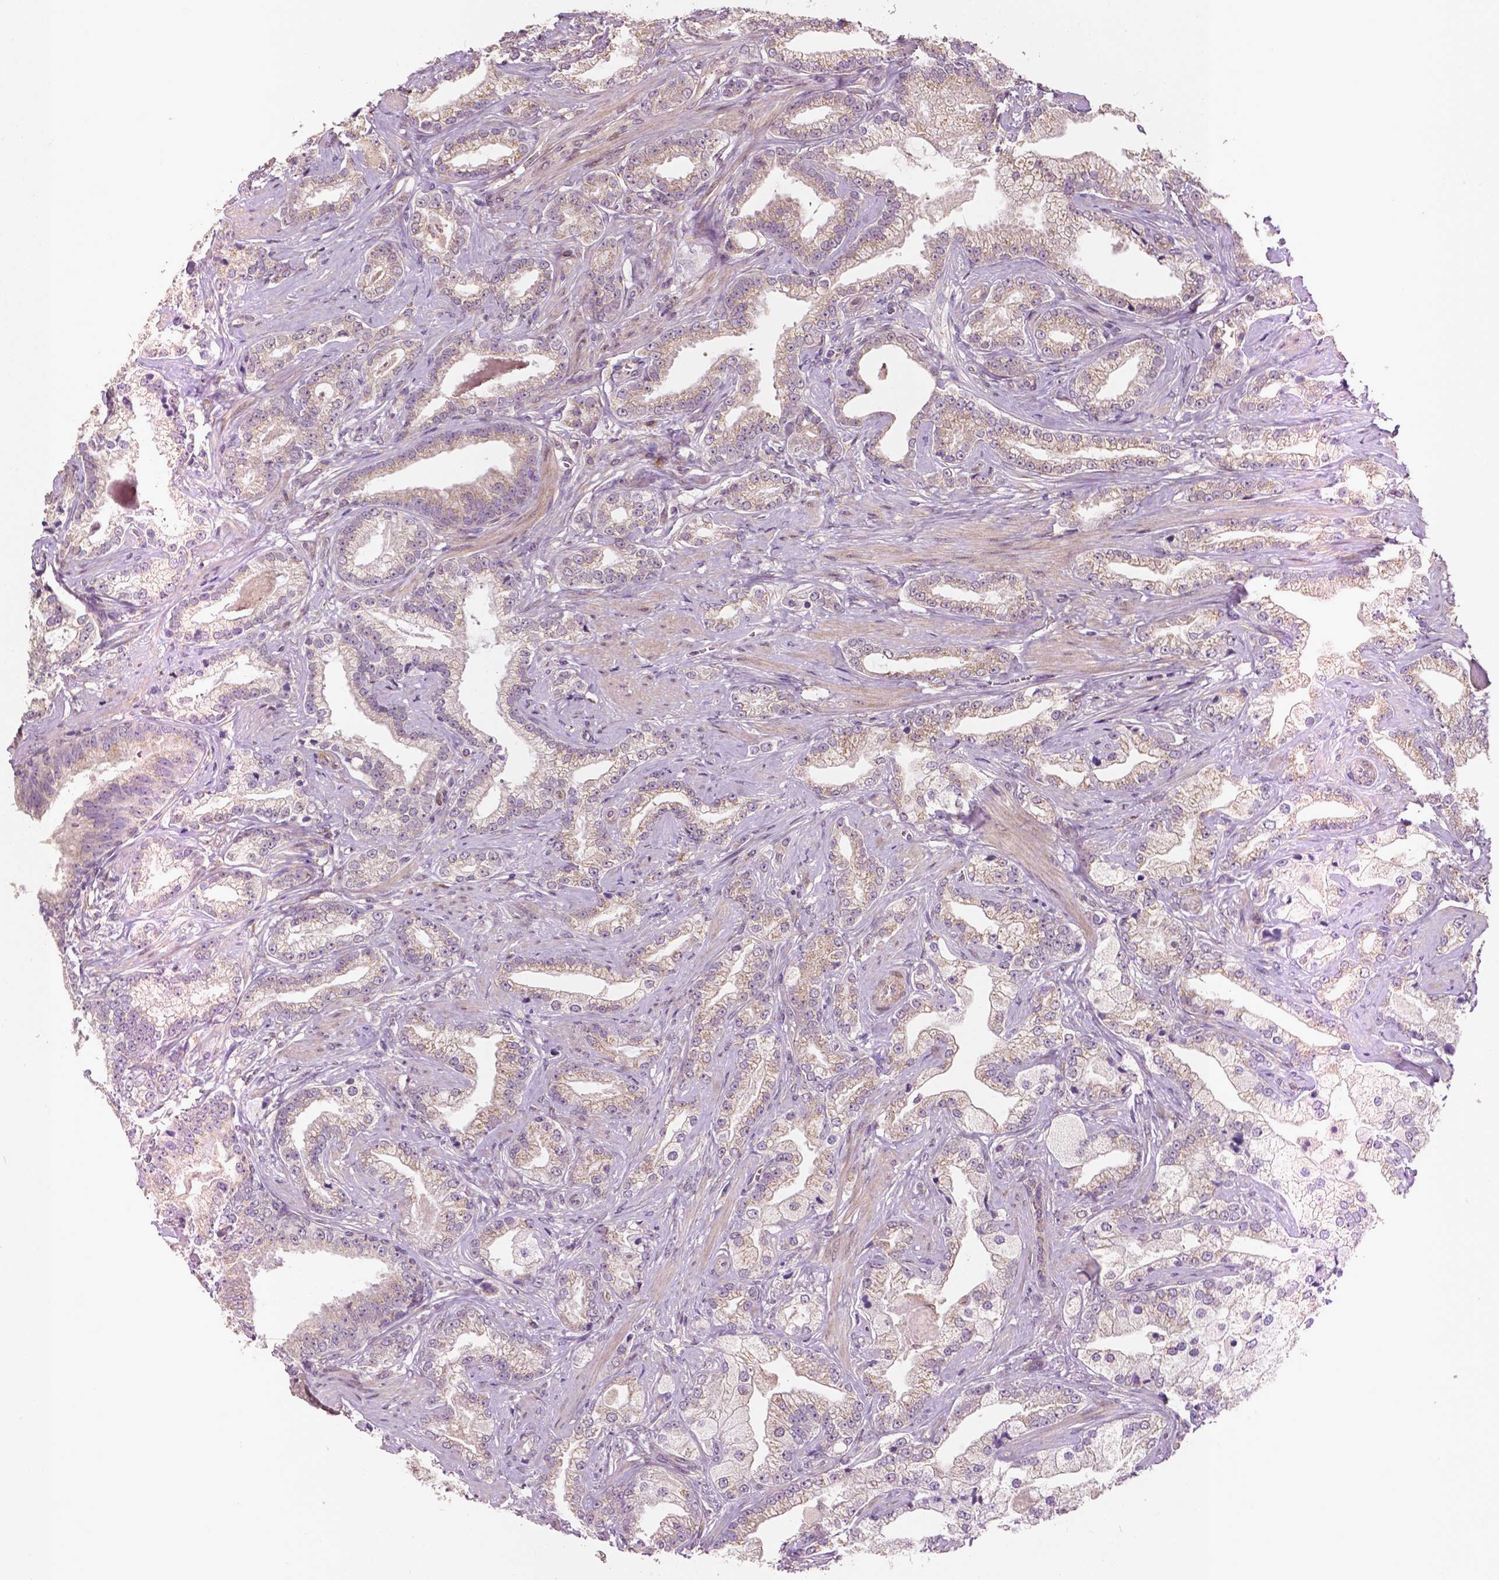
{"staining": {"intensity": "weak", "quantity": ">75%", "location": "cytoplasmic/membranous"}, "tissue": "prostate cancer", "cell_type": "Tumor cells", "image_type": "cancer", "snomed": [{"axis": "morphology", "description": "Adenocarcinoma, Low grade"}, {"axis": "topography", "description": "Prostate"}], "caption": "IHC (DAB) staining of prostate cancer (adenocarcinoma (low-grade)) reveals weak cytoplasmic/membranous protein positivity in approximately >75% of tumor cells.", "gene": "EBAG9", "patient": {"sex": "male", "age": 61}}